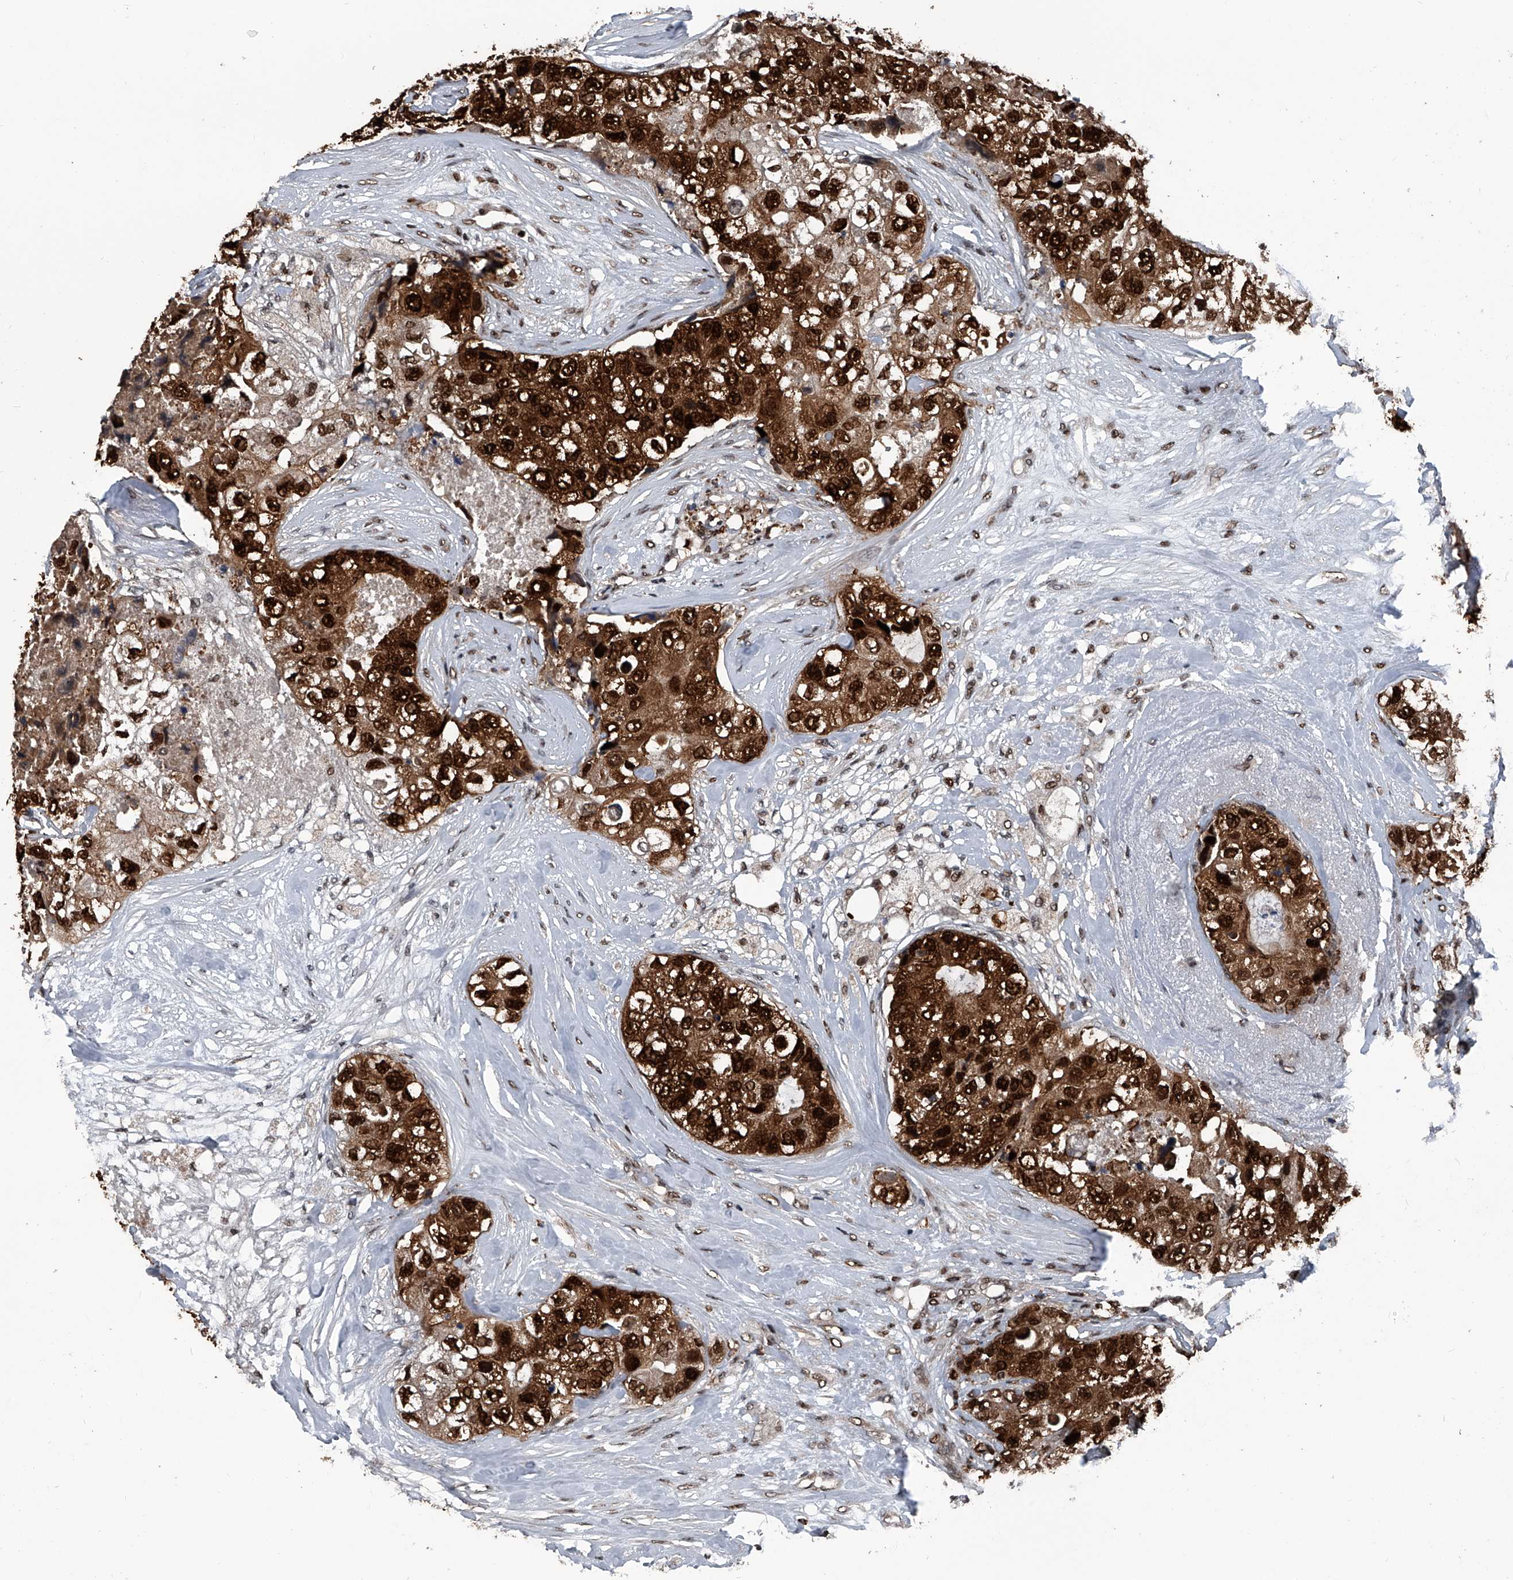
{"staining": {"intensity": "strong", "quantity": ">75%", "location": "cytoplasmic/membranous,nuclear"}, "tissue": "breast cancer", "cell_type": "Tumor cells", "image_type": "cancer", "snomed": [{"axis": "morphology", "description": "Duct carcinoma"}, {"axis": "topography", "description": "Breast"}], "caption": "Tumor cells exhibit high levels of strong cytoplasmic/membranous and nuclear expression in about >75% of cells in breast cancer (intraductal carcinoma).", "gene": "FKBP5", "patient": {"sex": "female", "age": 62}}